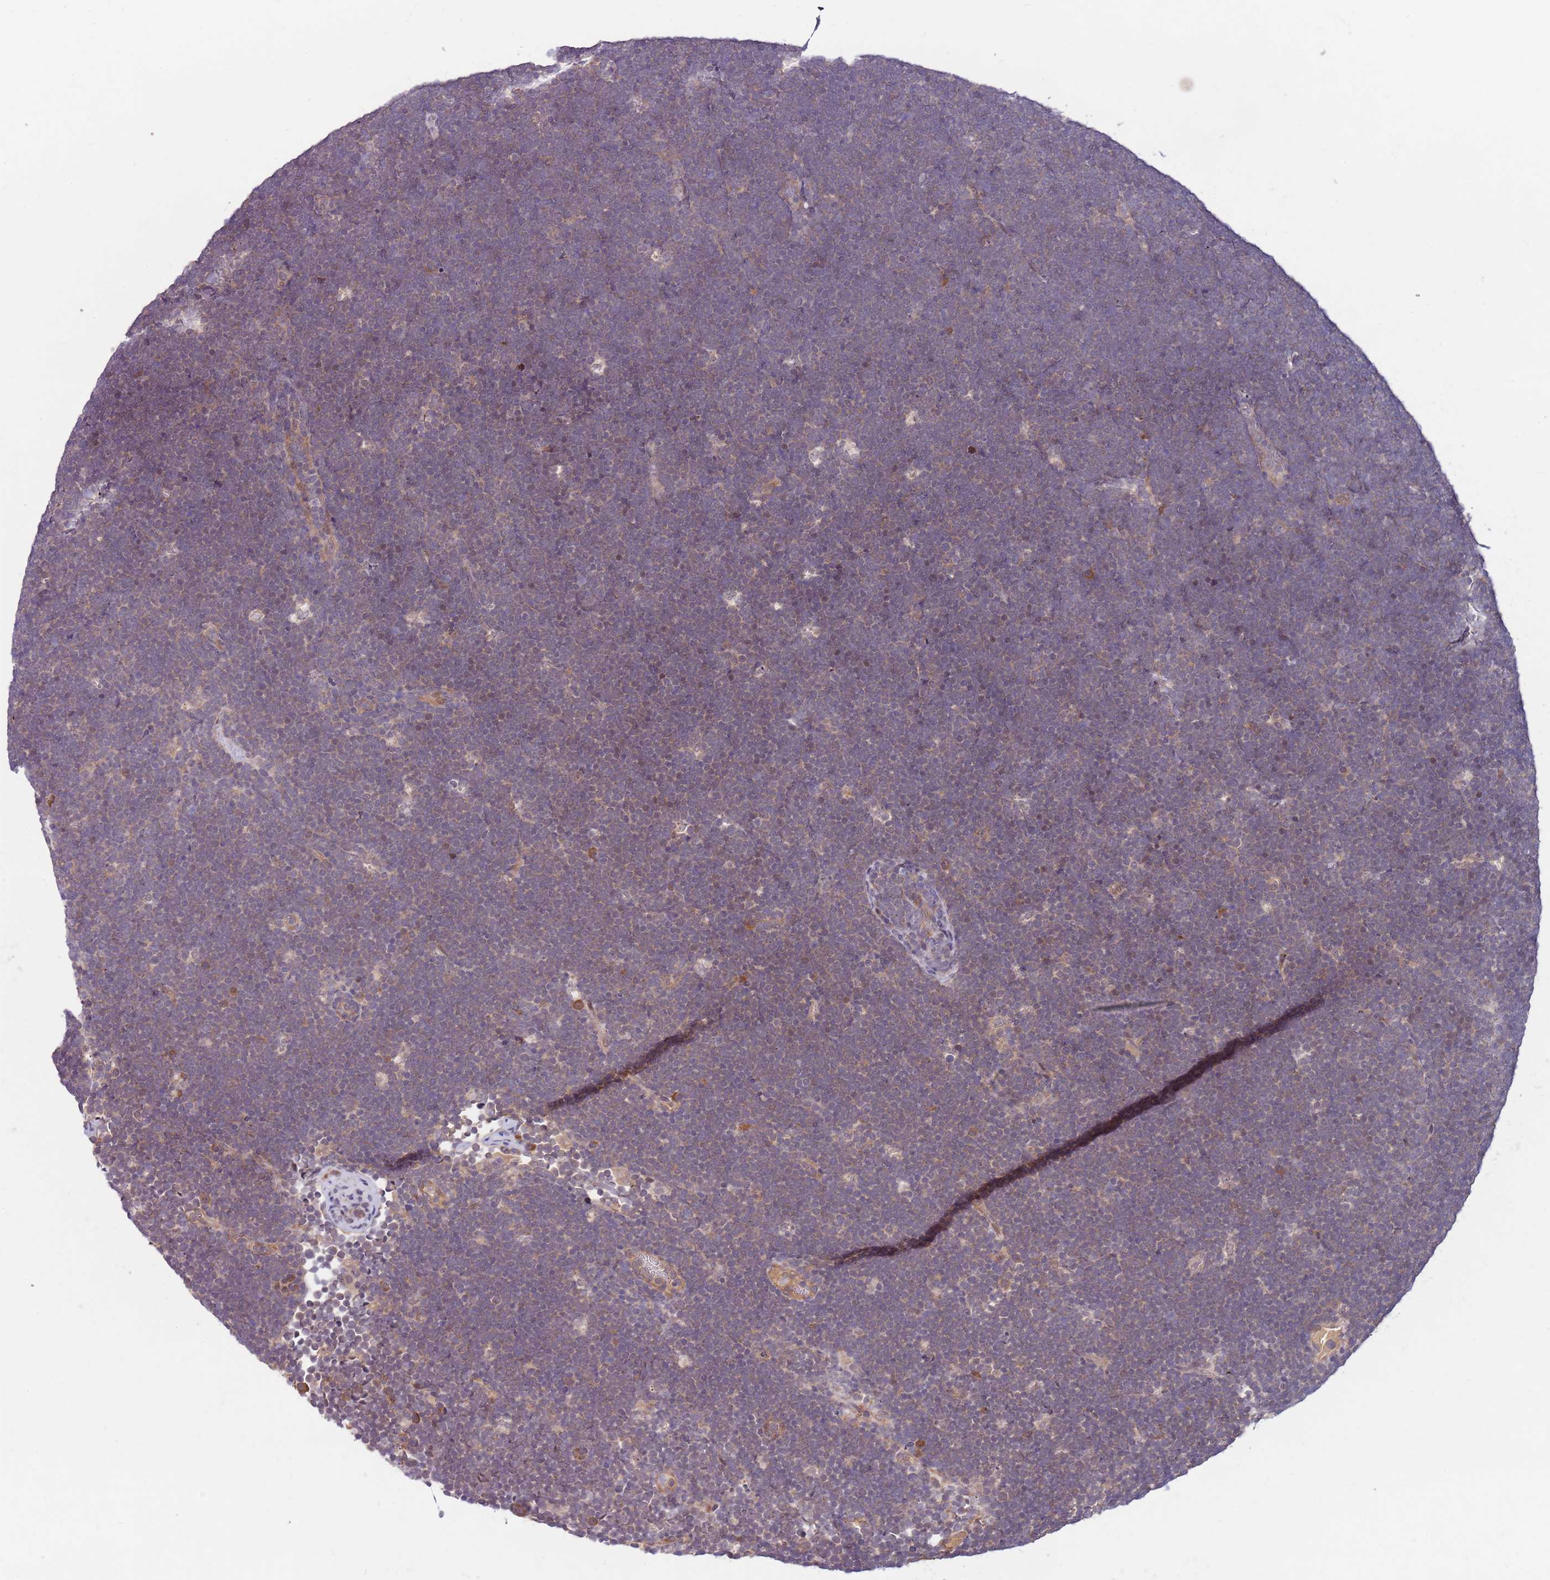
{"staining": {"intensity": "weak", "quantity": "<25%", "location": "cytoplasmic/membranous"}, "tissue": "lymphoma", "cell_type": "Tumor cells", "image_type": "cancer", "snomed": [{"axis": "morphology", "description": "Malignant lymphoma, non-Hodgkin's type, High grade"}, {"axis": "topography", "description": "Lymph node"}], "caption": "Tumor cells show no significant positivity in high-grade malignant lymphoma, non-Hodgkin's type. Brightfield microscopy of immunohistochemistry (IHC) stained with DAB (brown) and hematoxylin (blue), captured at high magnification.", "gene": "FBXL22", "patient": {"sex": "male", "age": 13}}